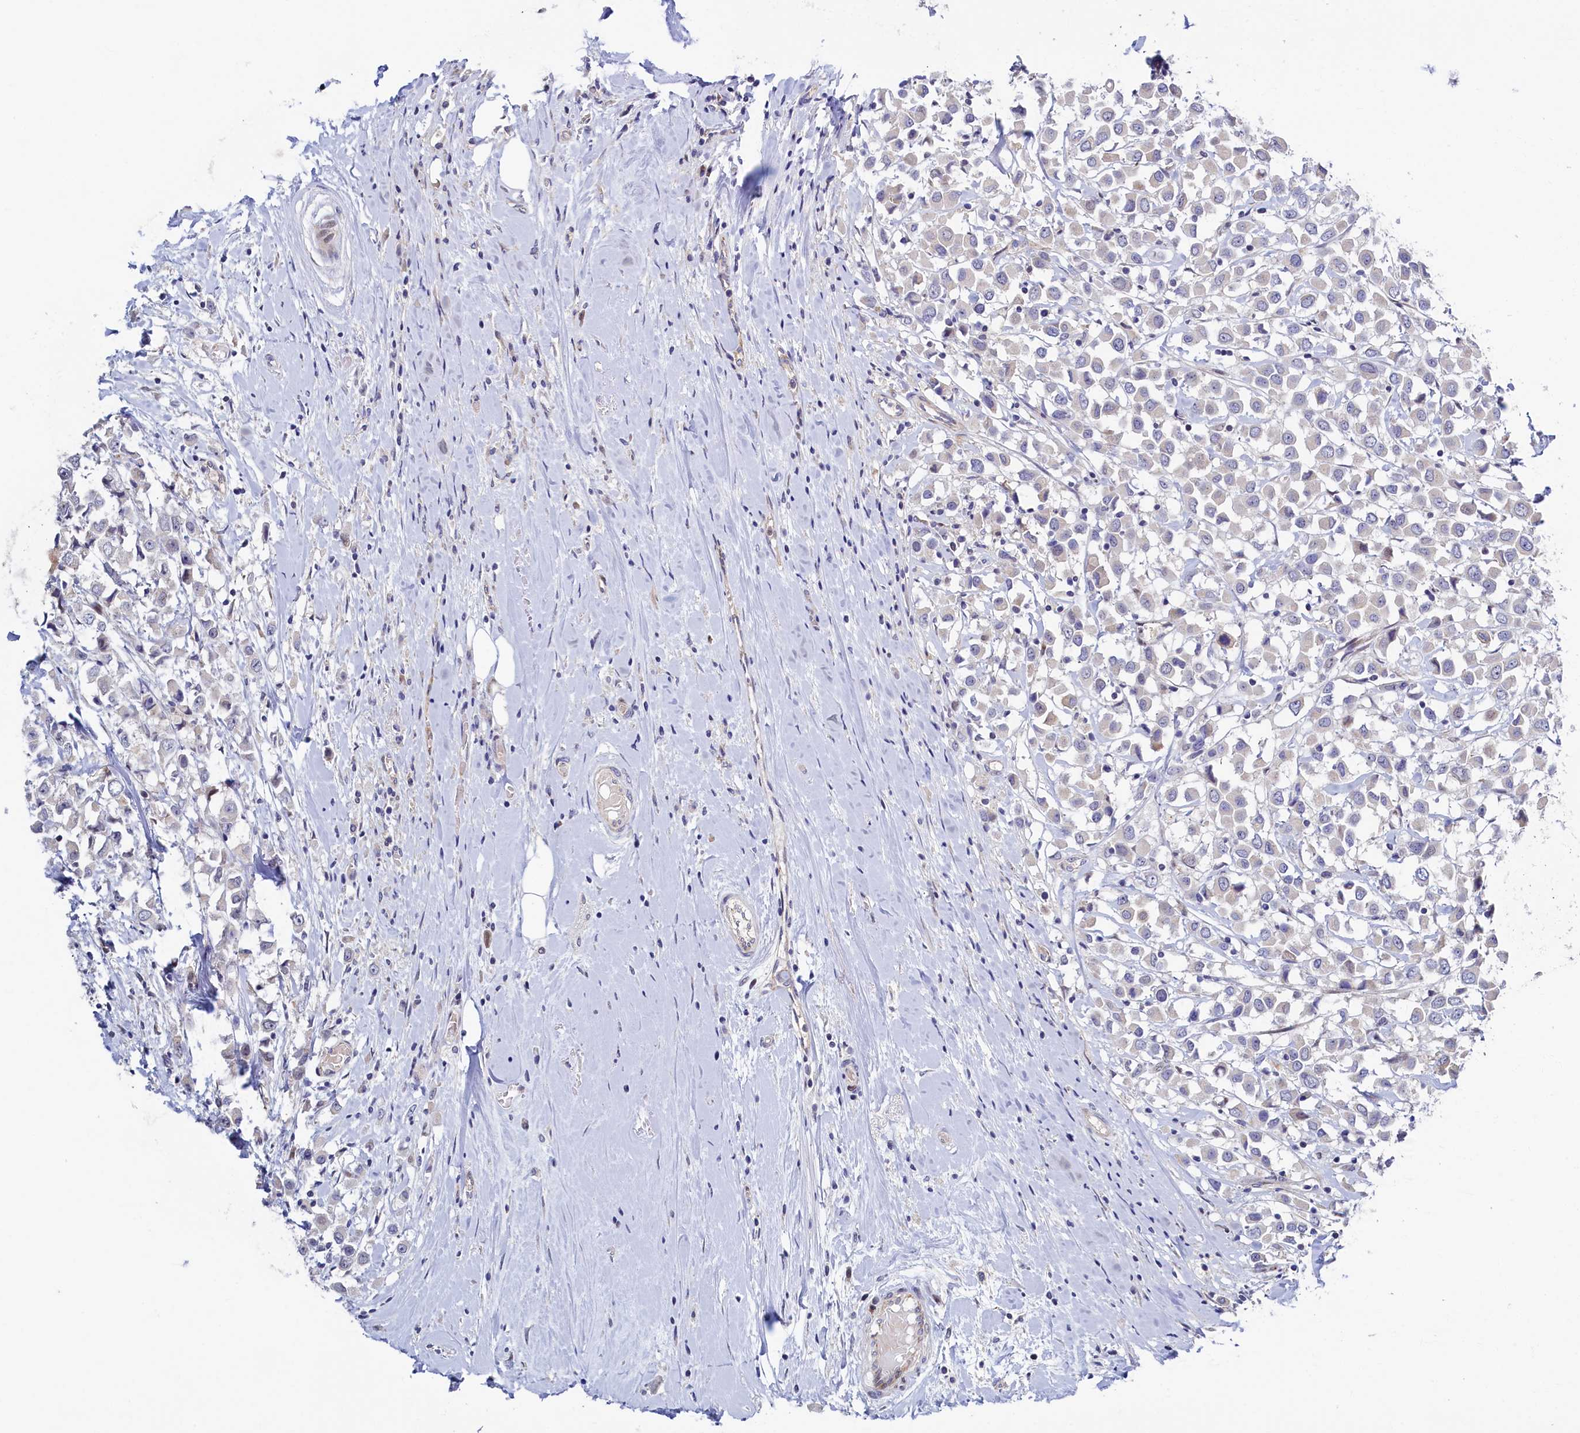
{"staining": {"intensity": "negative", "quantity": "none", "location": "none"}, "tissue": "breast cancer", "cell_type": "Tumor cells", "image_type": "cancer", "snomed": [{"axis": "morphology", "description": "Duct carcinoma"}, {"axis": "topography", "description": "Breast"}], "caption": "The immunohistochemistry histopathology image has no significant staining in tumor cells of breast infiltrating ductal carcinoma tissue.", "gene": "PIK3C3", "patient": {"sex": "female", "age": 61}}